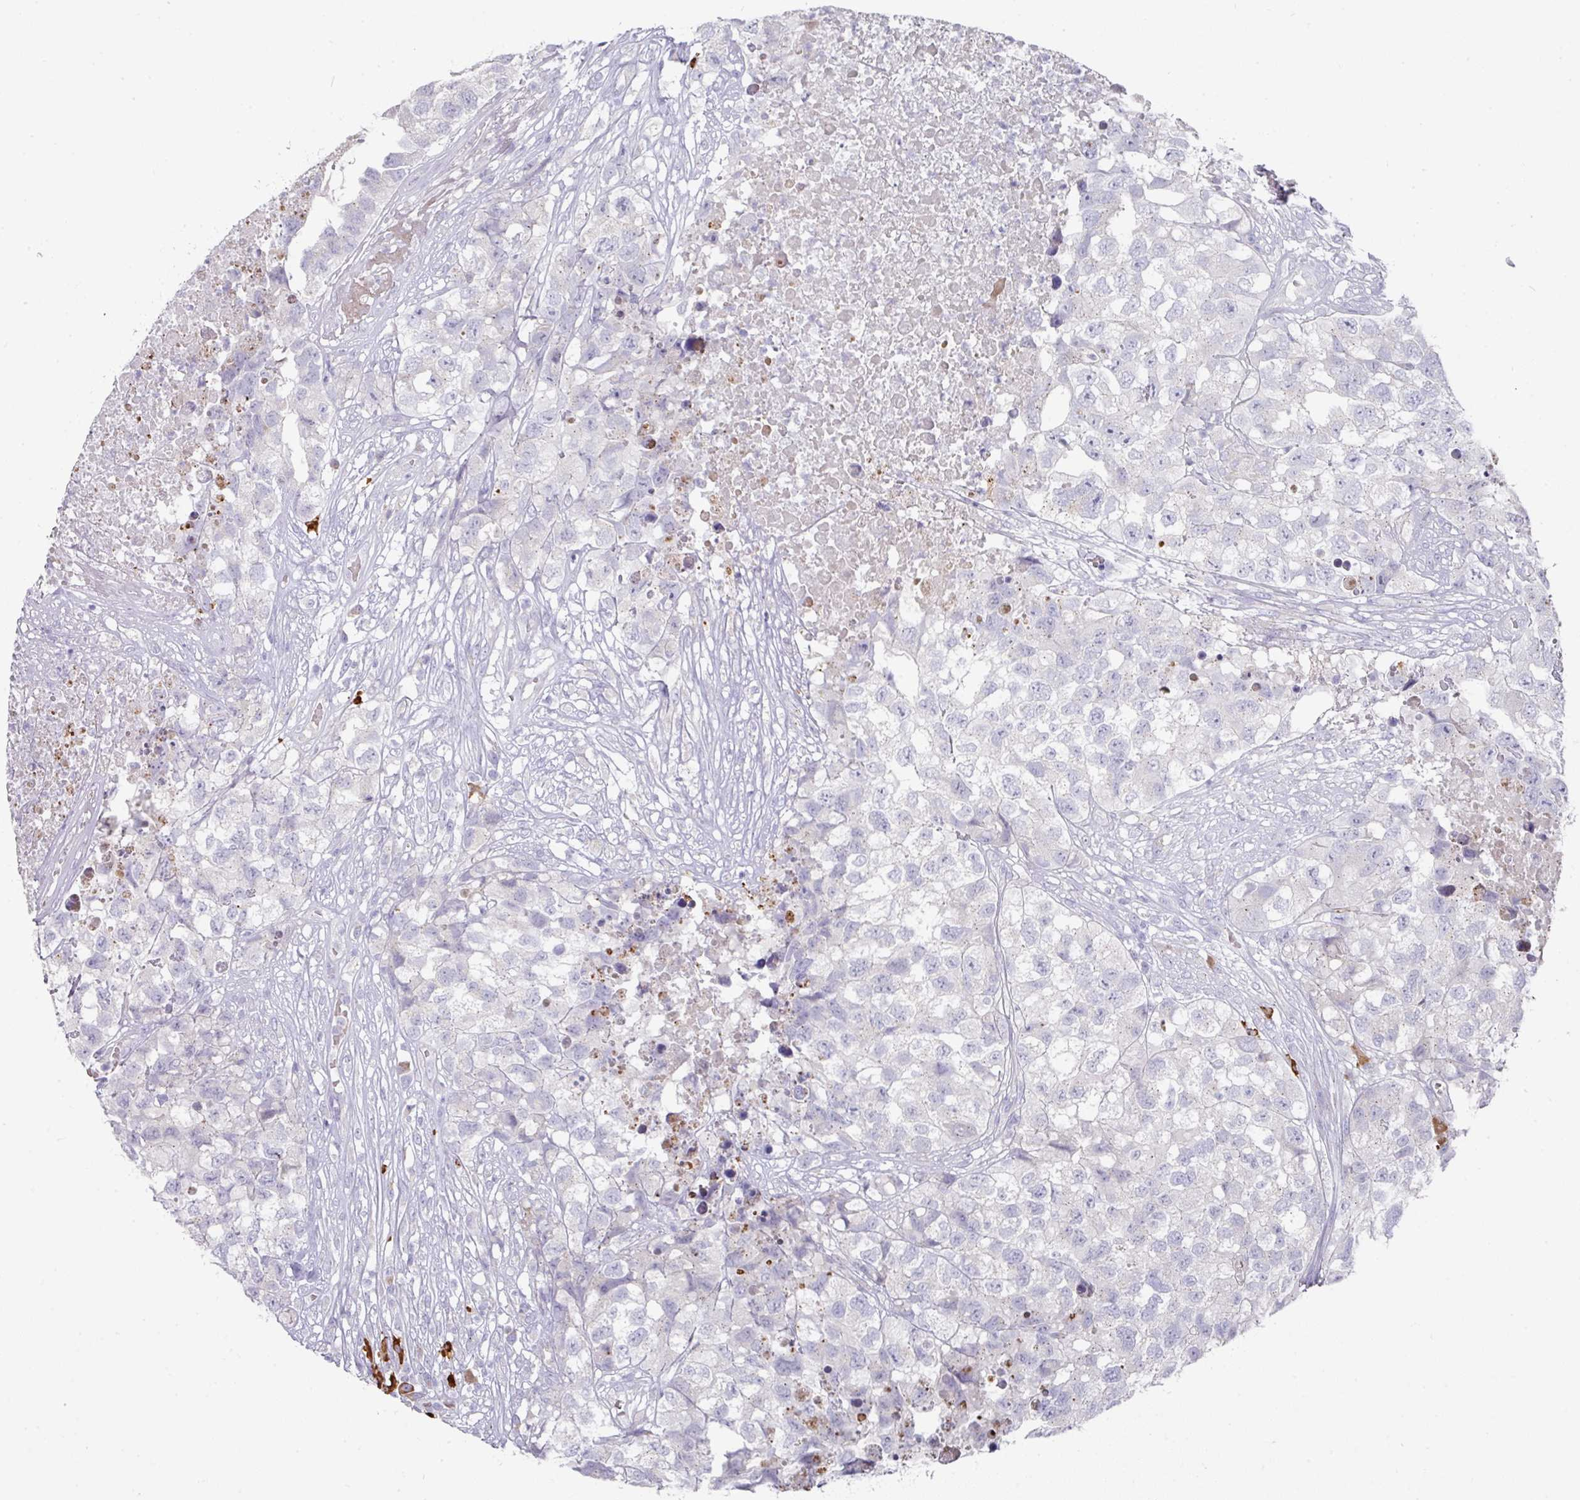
{"staining": {"intensity": "negative", "quantity": "none", "location": "none"}, "tissue": "testis cancer", "cell_type": "Tumor cells", "image_type": "cancer", "snomed": [{"axis": "morphology", "description": "Carcinoma, Embryonal, NOS"}, {"axis": "topography", "description": "Testis"}], "caption": "The micrograph shows no staining of tumor cells in testis cancer (embryonal carcinoma).", "gene": "IL4R", "patient": {"sex": "male", "age": 83}}